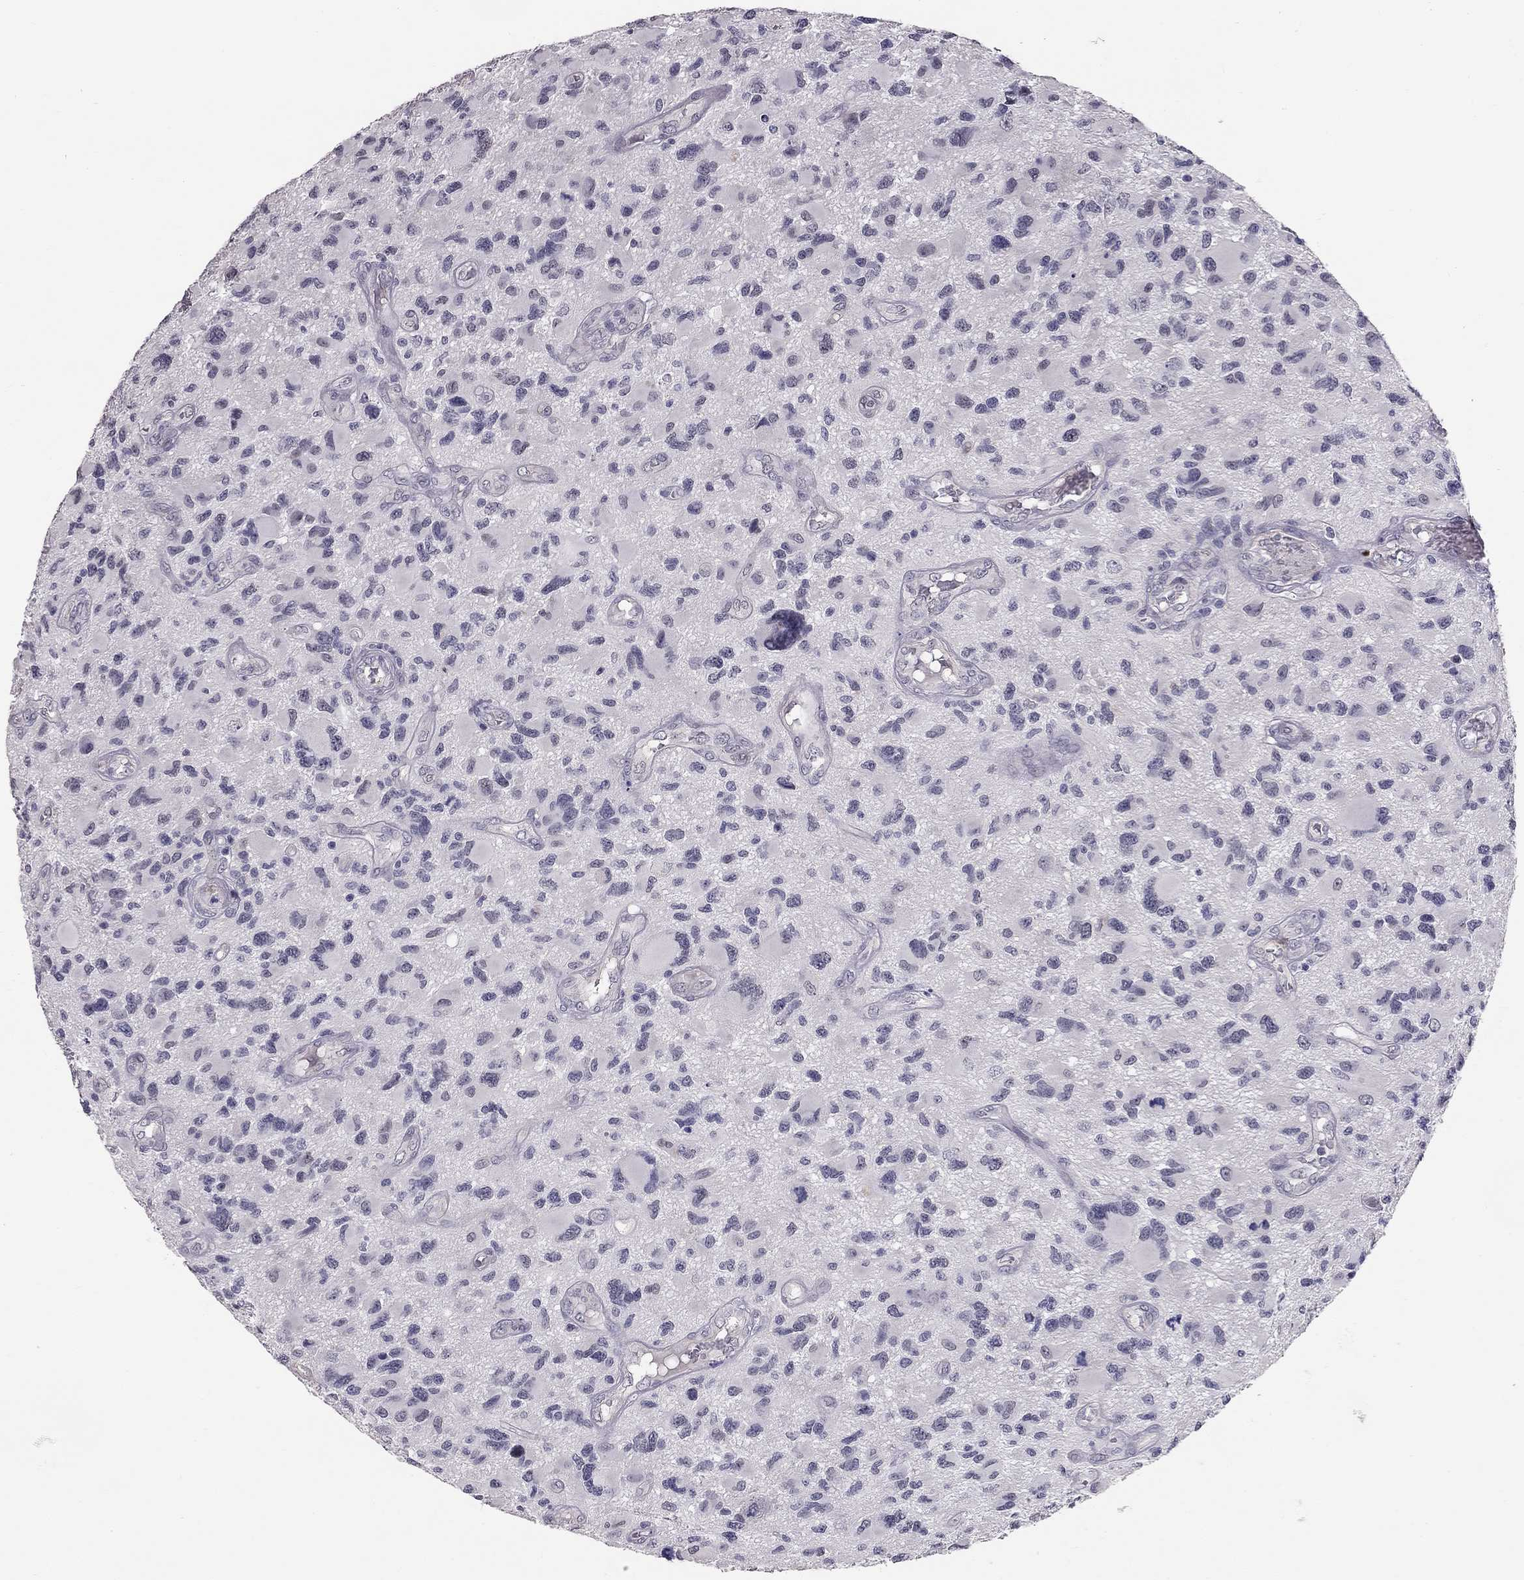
{"staining": {"intensity": "negative", "quantity": "none", "location": "none"}, "tissue": "glioma", "cell_type": "Tumor cells", "image_type": "cancer", "snomed": [{"axis": "morphology", "description": "Glioma, malignant, NOS"}, {"axis": "morphology", "description": "Glioma, malignant, High grade"}, {"axis": "topography", "description": "Brain"}], "caption": "High power microscopy photomicrograph of an immunohistochemistry histopathology image of malignant glioma, revealing no significant expression in tumor cells.", "gene": "GJB4", "patient": {"sex": "female", "age": 71}}